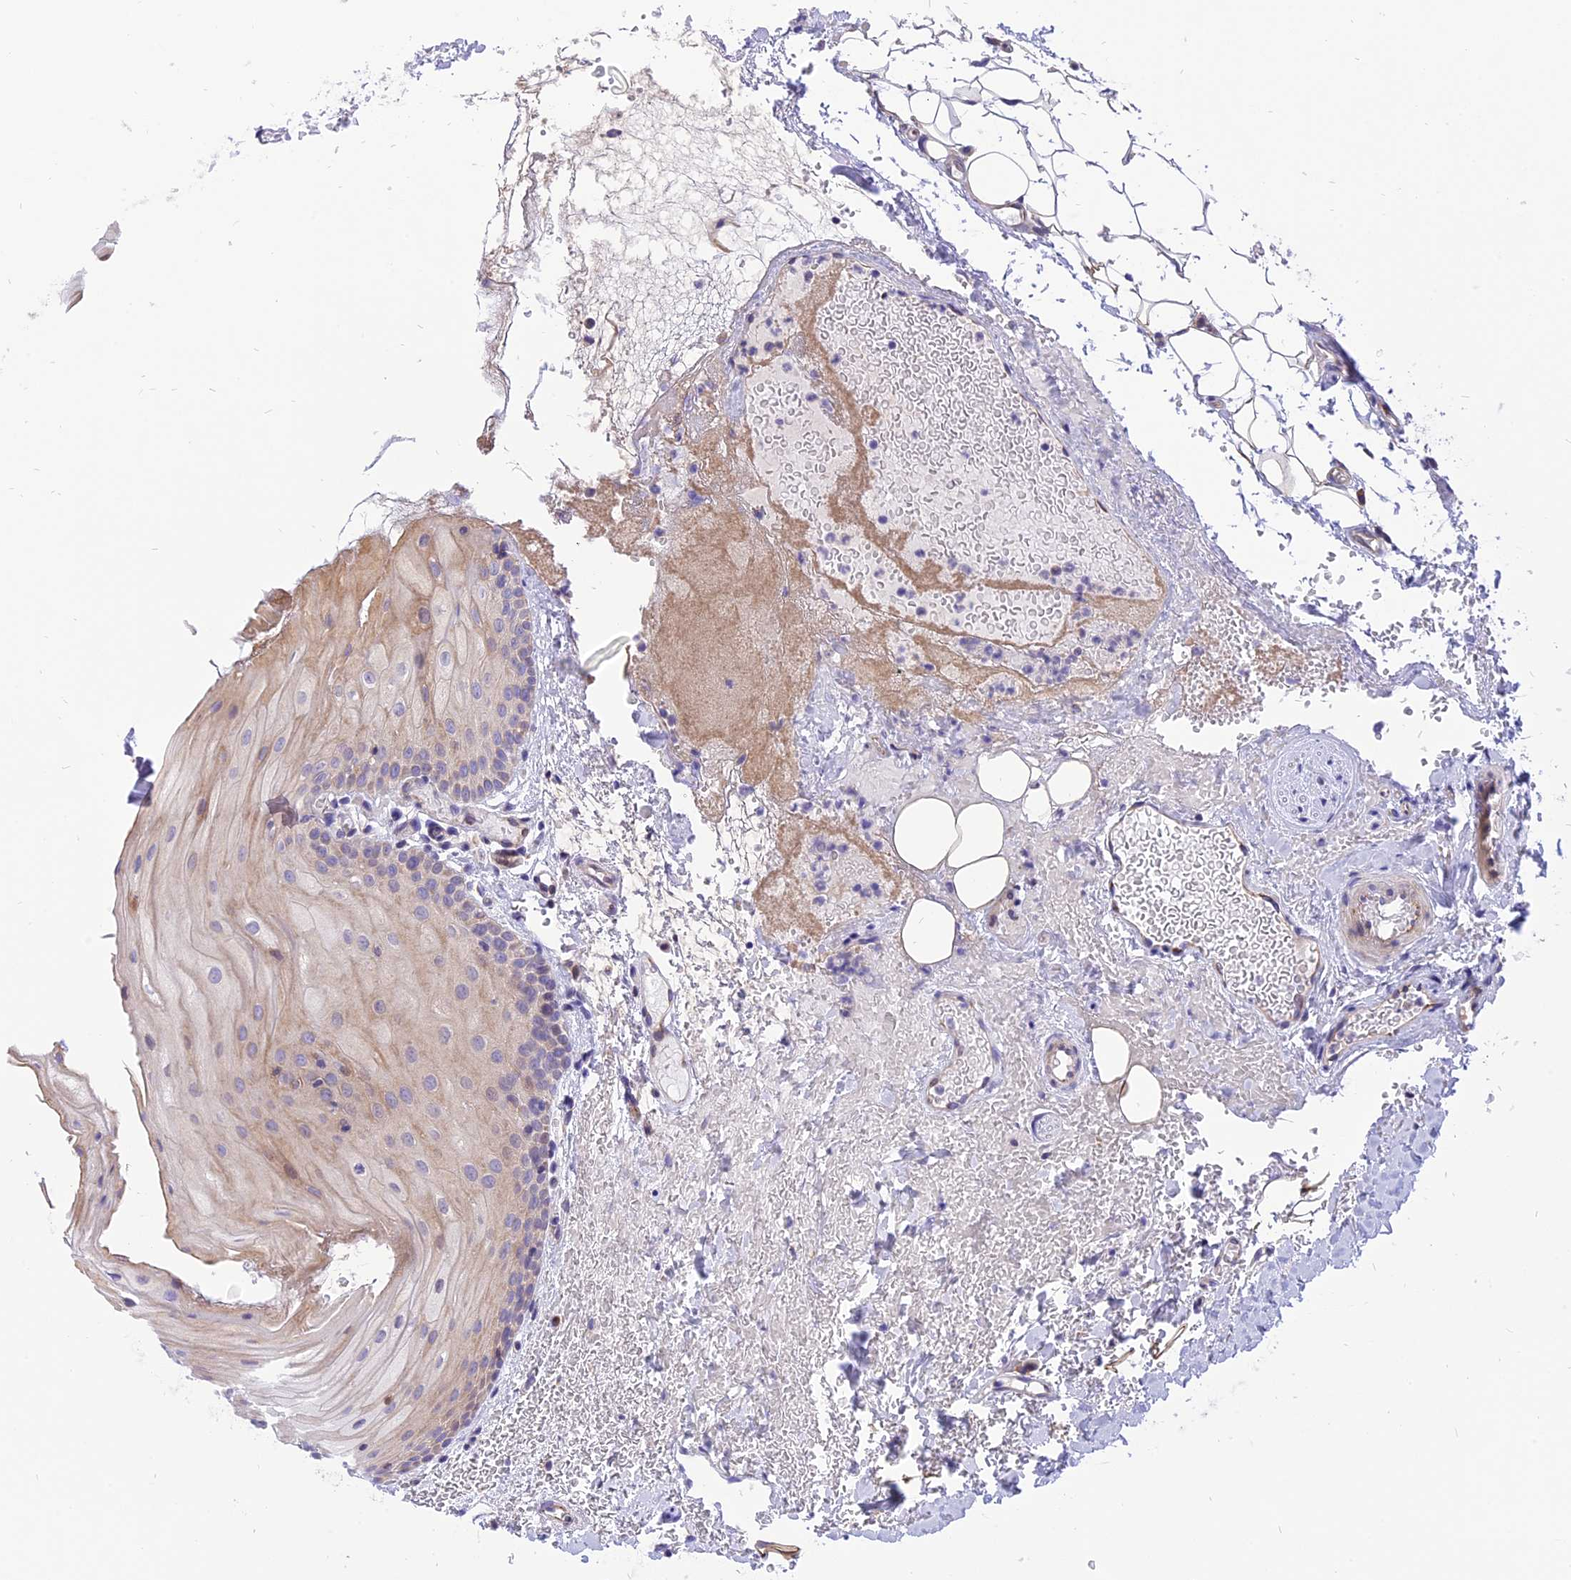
{"staining": {"intensity": "moderate", "quantity": "<25%", "location": "cytoplasmic/membranous"}, "tissue": "oral mucosa", "cell_type": "Squamous epithelial cells", "image_type": "normal", "snomed": [{"axis": "morphology", "description": "Normal tissue, NOS"}, {"axis": "topography", "description": "Oral tissue"}], "caption": "IHC photomicrograph of unremarkable oral mucosa stained for a protein (brown), which demonstrates low levels of moderate cytoplasmic/membranous staining in about <25% of squamous epithelial cells.", "gene": "ARMCX6", "patient": {"sex": "female", "age": 70}}